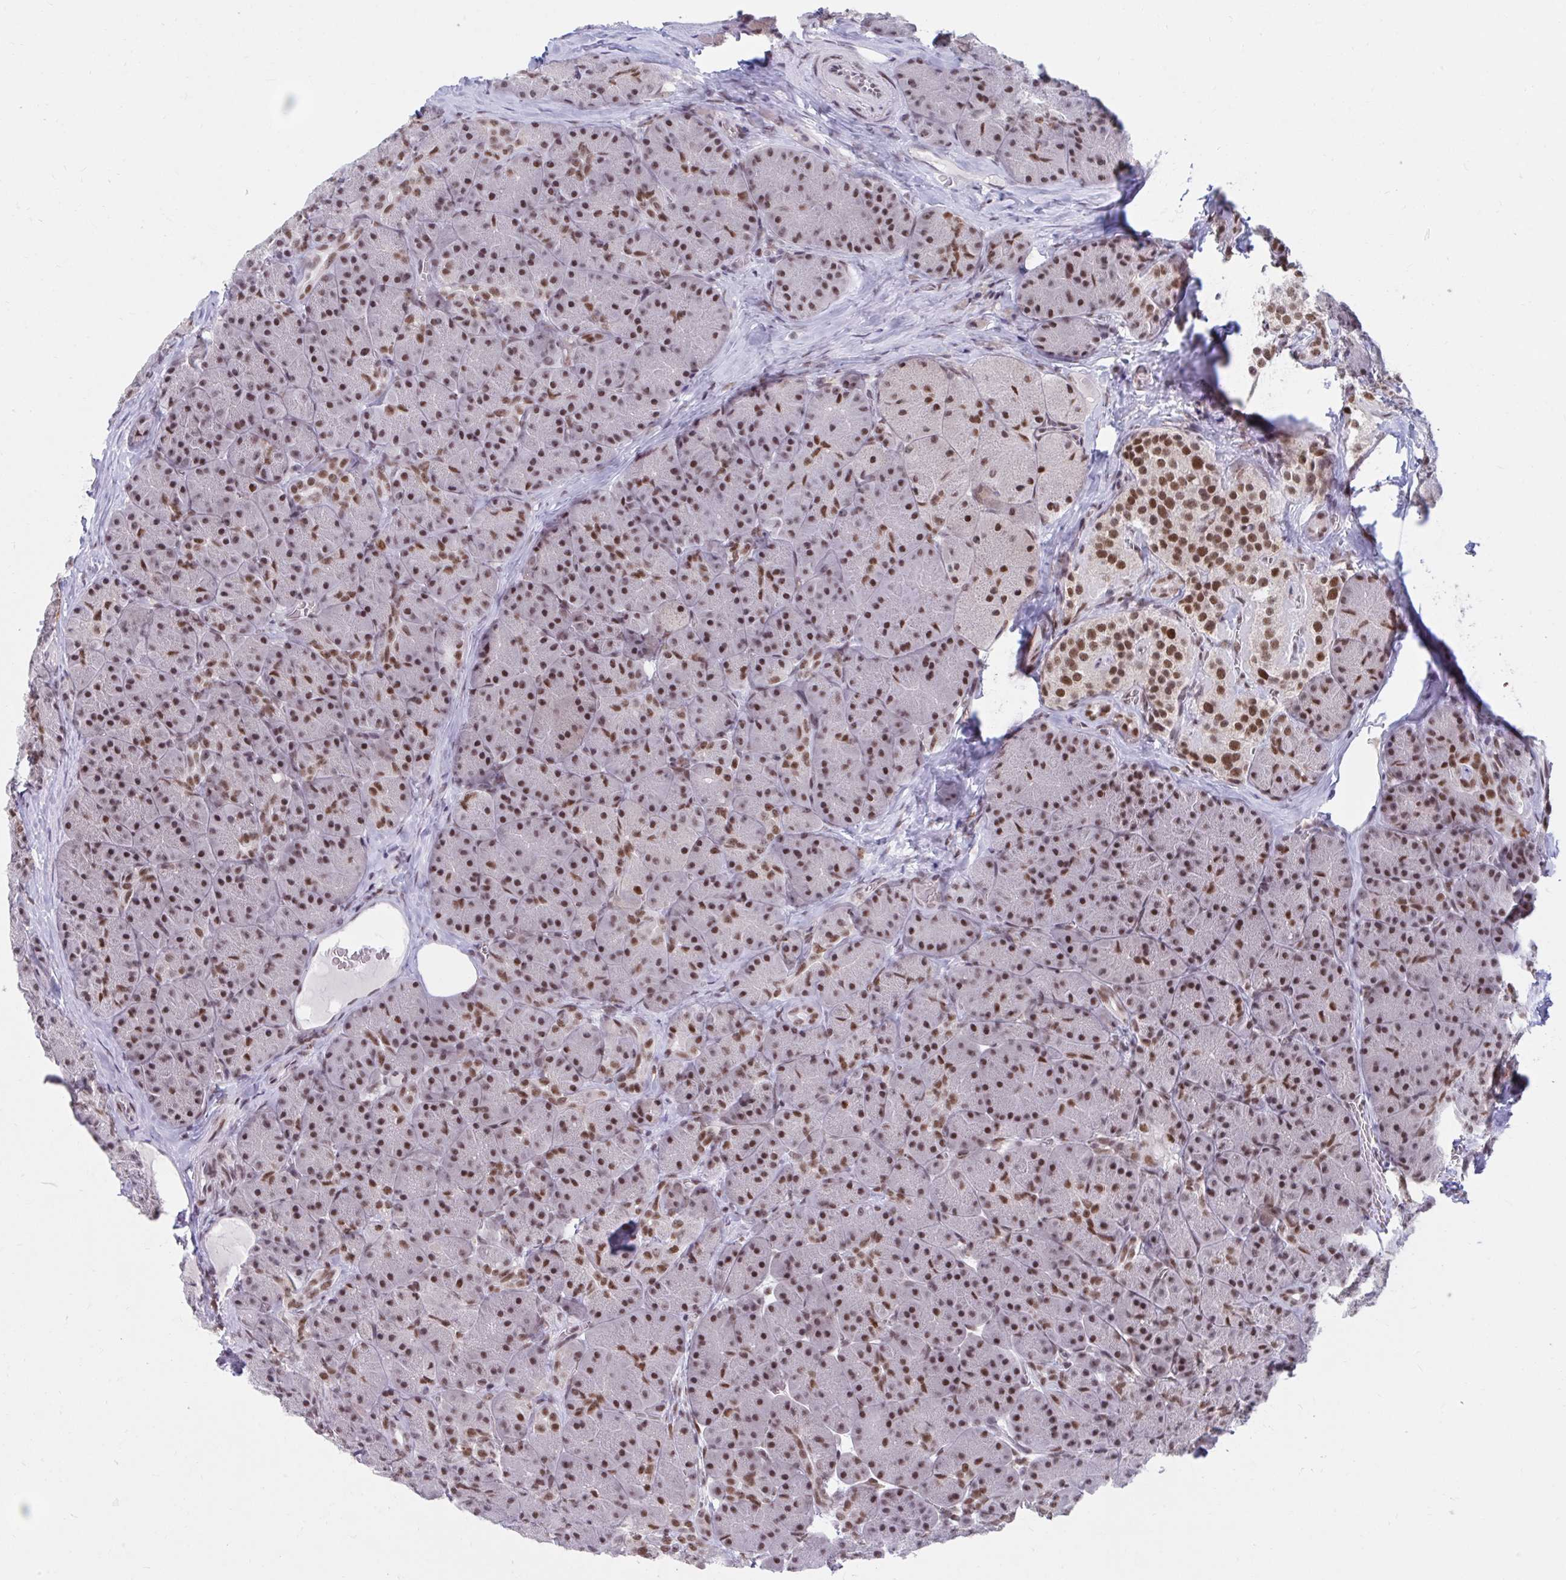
{"staining": {"intensity": "moderate", "quantity": ">75%", "location": "nuclear"}, "tissue": "pancreas", "cell_type": "Exocrine glandular cells", "image_type": "normal", "snomed": [{"axis": "morphology", "description": "Normal tissue, NOS"}, {"axis": "topography", "description": "Pancreas"}], "caption": "An immunohistochemistry (IHC) histopathology image of benign tissue is shown. Protein staining in brown shows moderate nuclear positivity in pancreas within exocrine glandular cells.", "gene": "PHF10", "patient": {"sex": "male", "age": 57}}